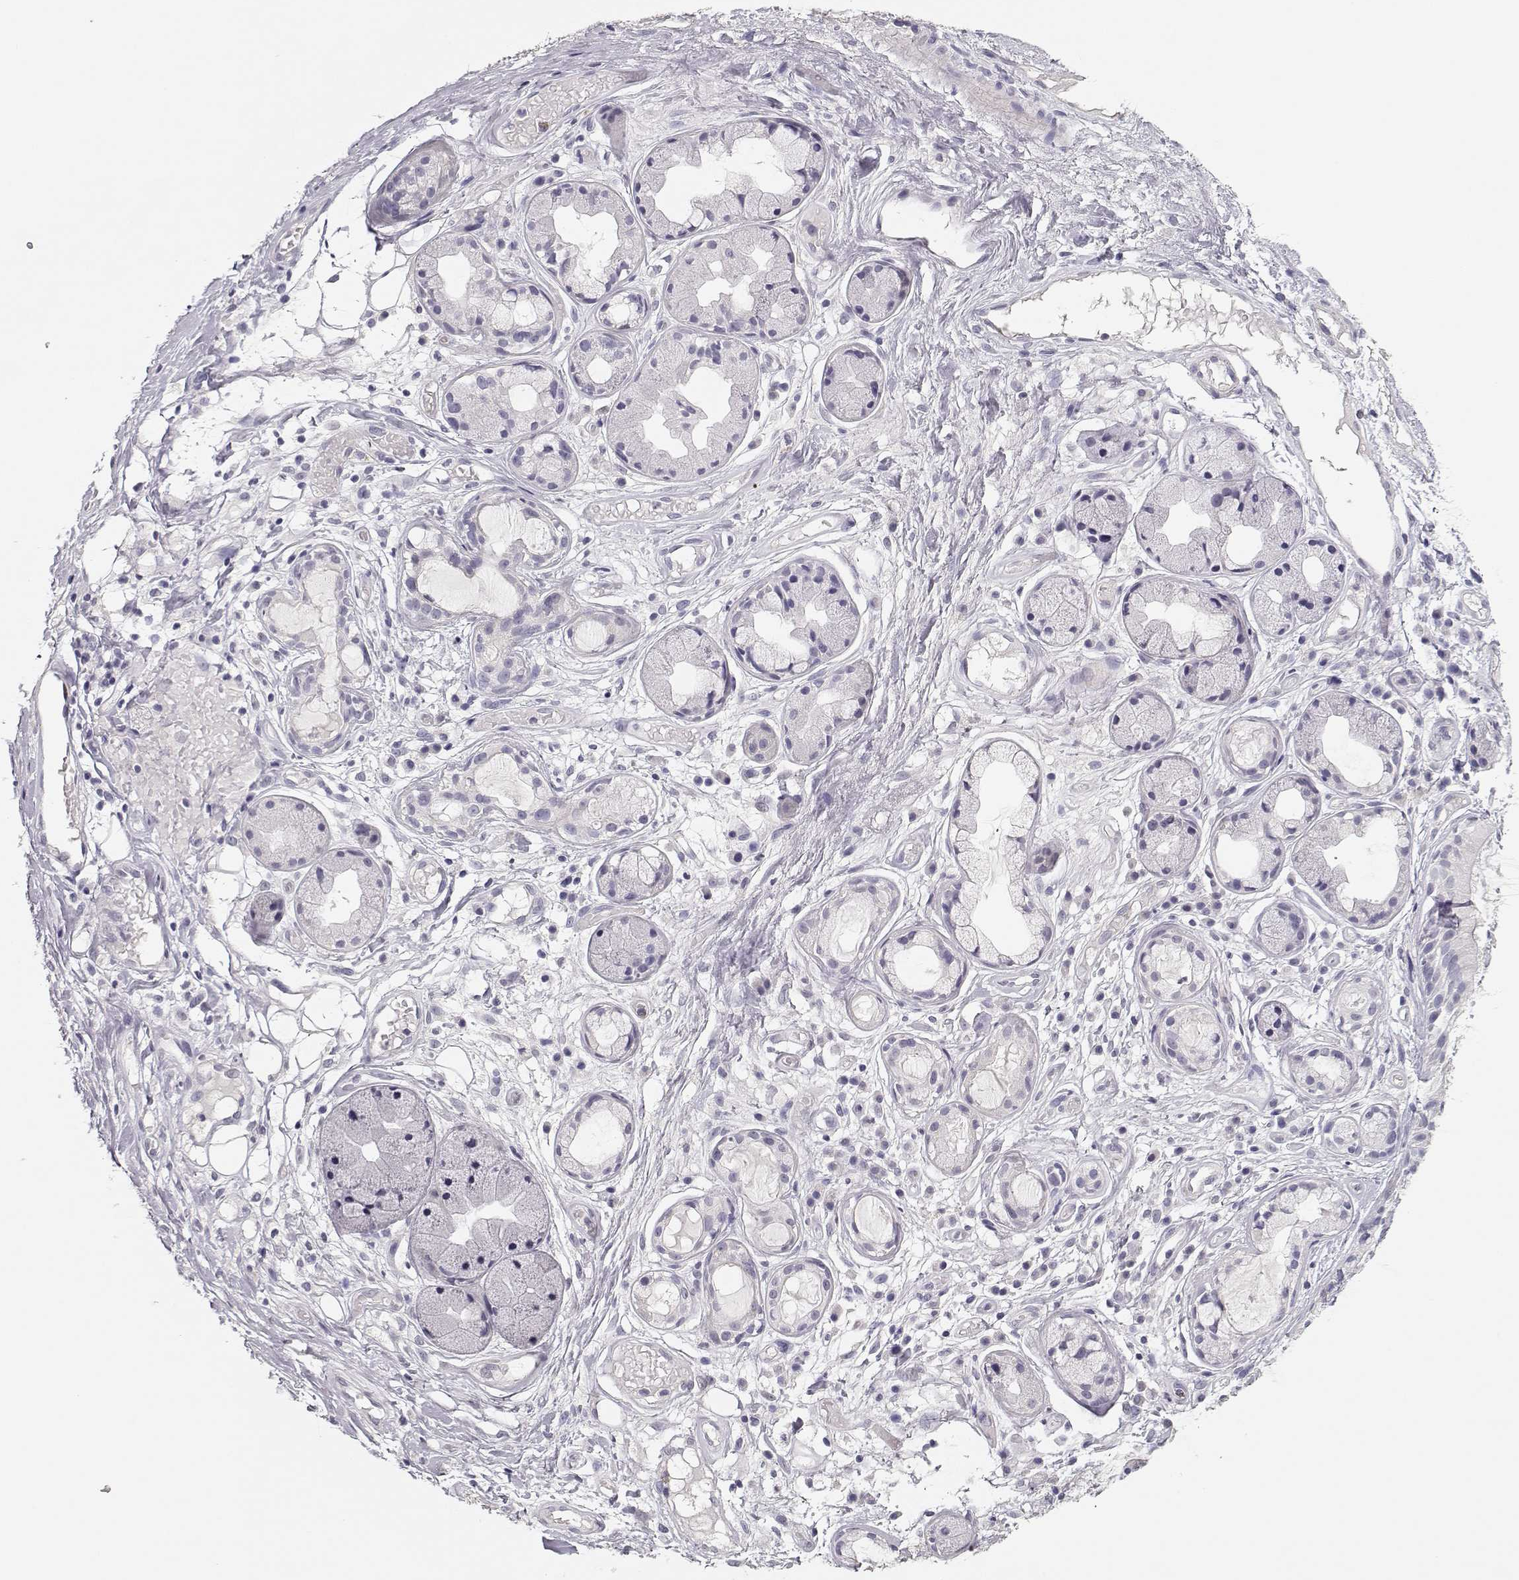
{"staining": {"intensity": "negative", "quantity": "none", "location": "none"}, "tissue": "adipose tissue", "cell_type": "Adipocytes", "image_type": "normal", "snomed": [{"axis": "morphology", "description": "Normal tissue, NOS"}, {"axis": "topography", "description": "Cartilage tissue"}], "caption": "The histopathology image demonstrates no staining of adipocytes in normal adipose tissue. (DAB (3,3'-diaminobenzidine) immunohistochemistry (IHC), high magnification).", "gene": "MAGEC1", "patient": {"sex": "male", "age": 62}}